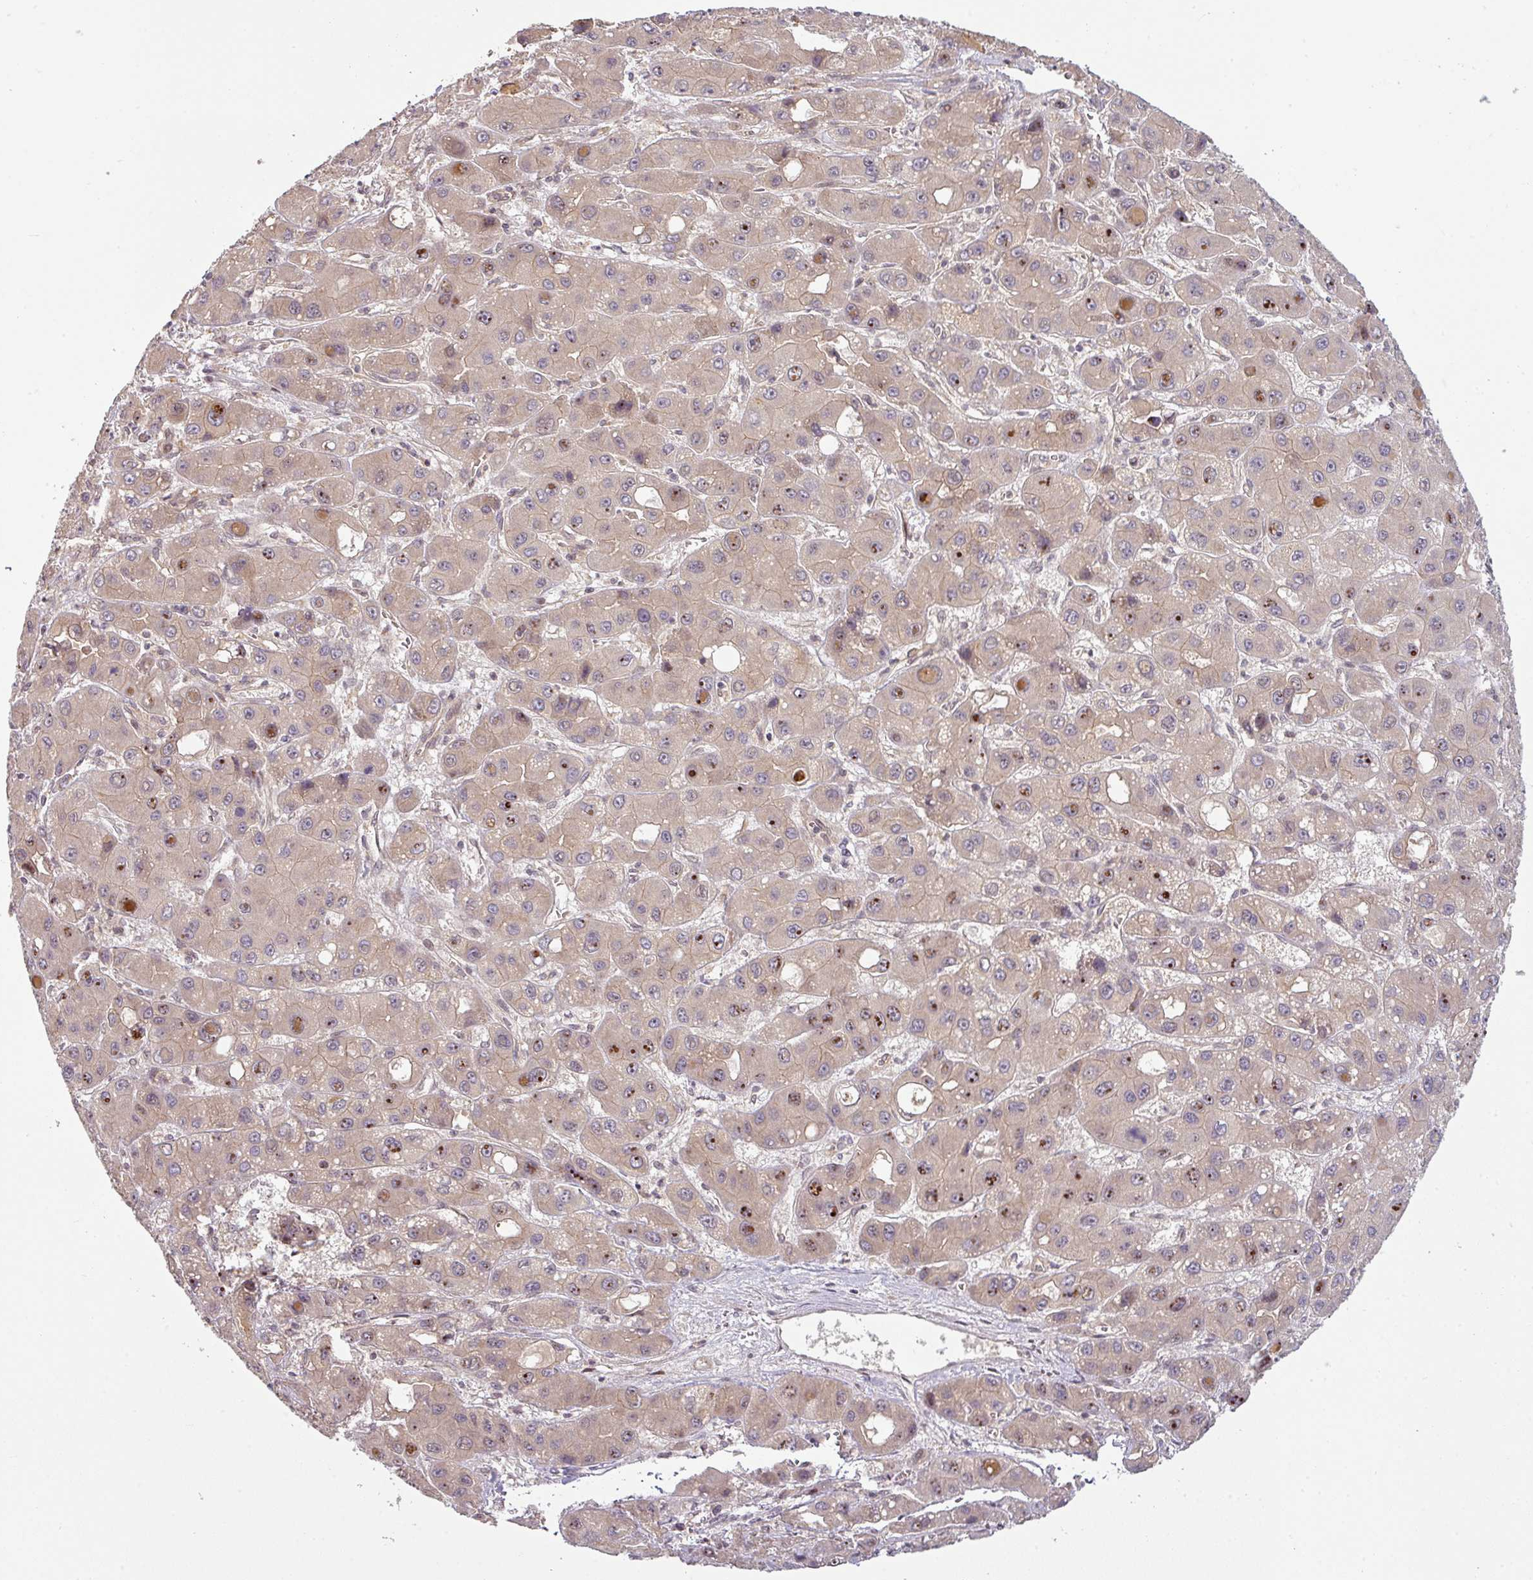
{"staining": {"intensity": "moderate", "quantity": "25%-75%", "location": "cytoplasmic/membranous,nuclear"}, "tissue": "liver cancer", "cell_type": "Tumor cells", "image_type": "cancer", "snomed": [{"axis": "morphology", "description": "Carcinoma, Hepatocellular, NOS"}, {"axis": "topography", "description": "Liver"}], "caption": "IHC histopathology image of neoplastic tissue: liver cancer (hepatocellular carcinoma) stained using immunohistochemistry reveals medium levels of moderate protein expression localized specifically in the cytoplasmic/membranous and nuclear of tumor cells, appearing as a cytoplasmic/membranous and nuclear brown color.", "gene": "RNF31", "patient": {"sex": "male", "age": 55}}